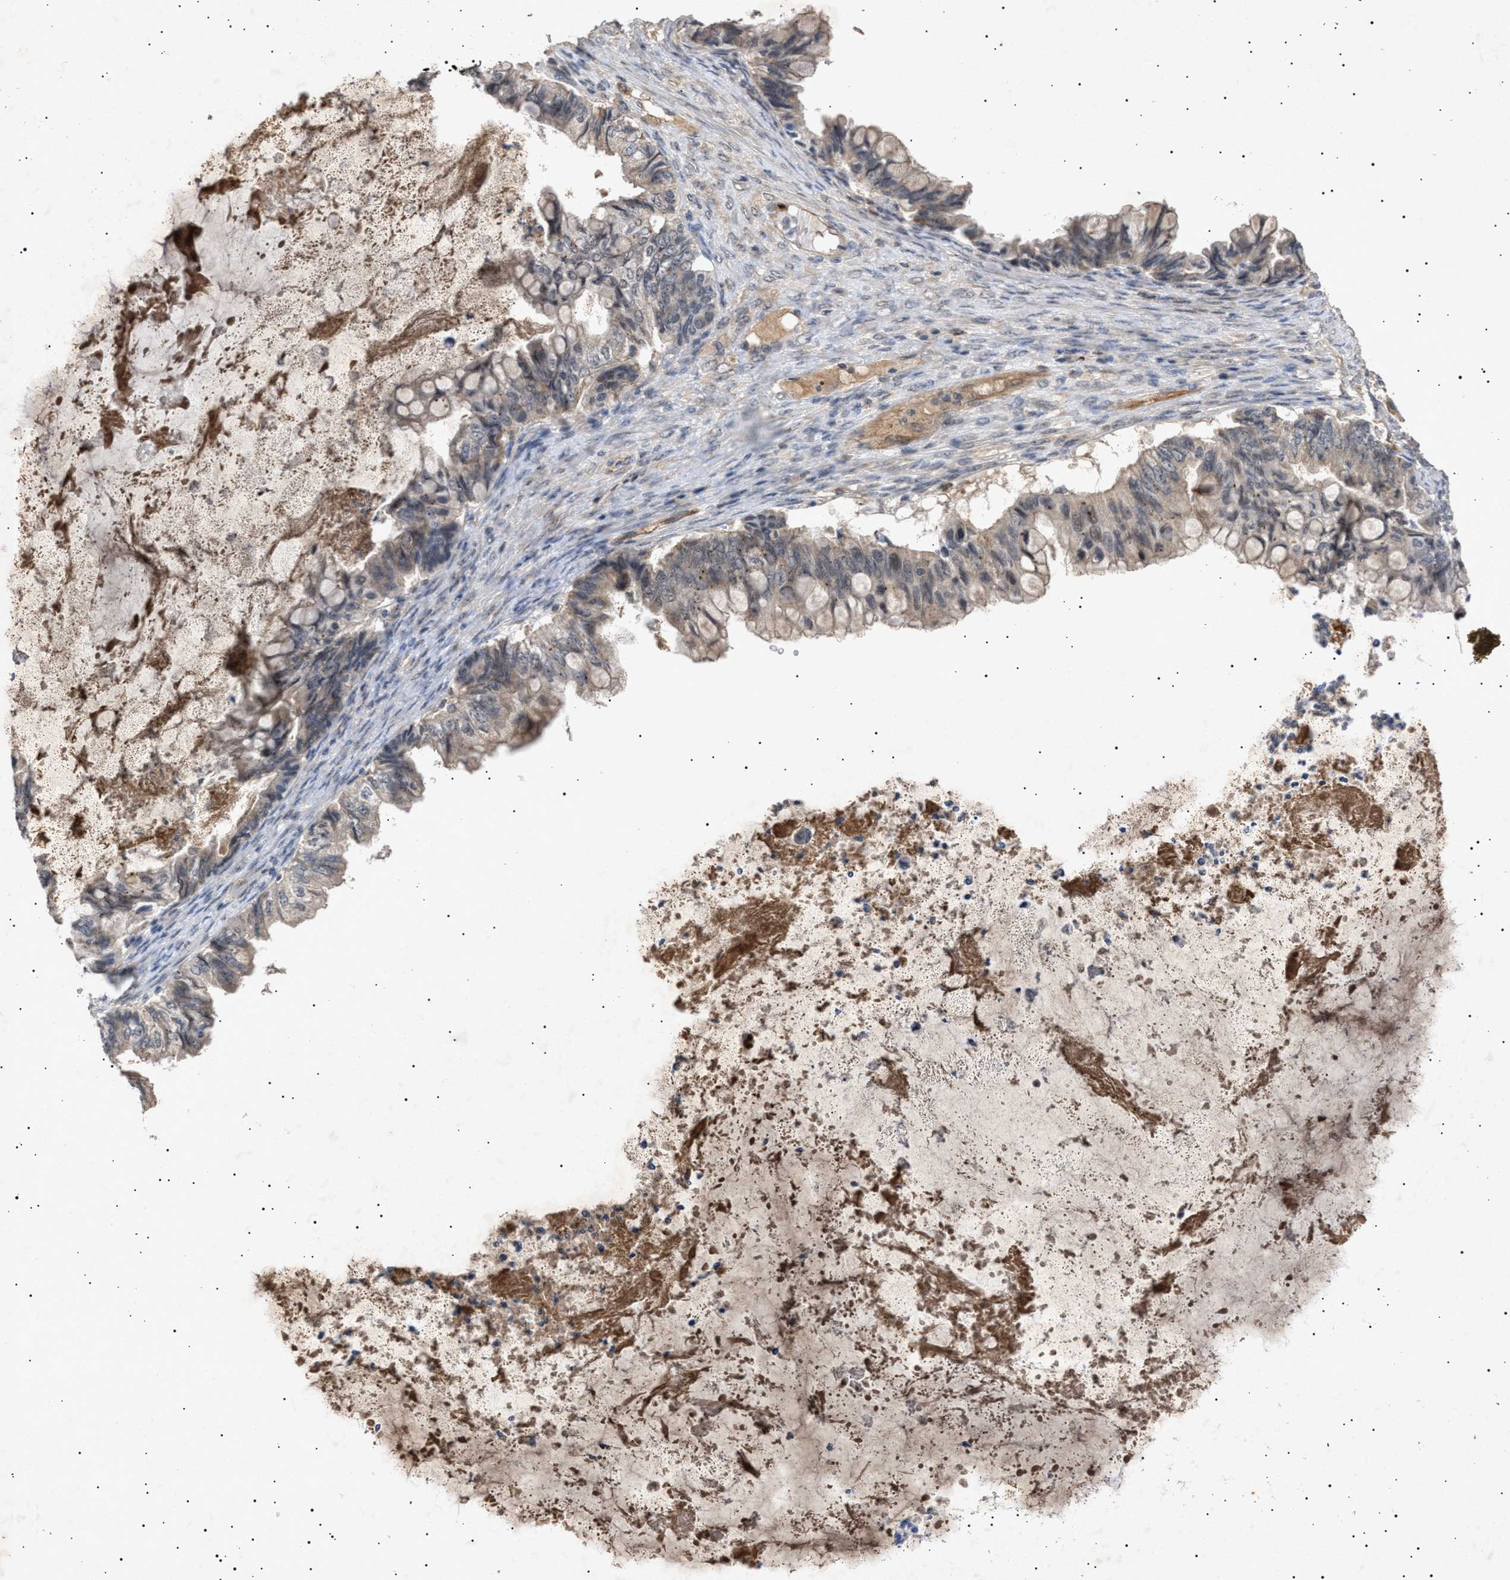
{"staining": {"intensity": "weak", "quantity": "25%-75%", "location": "cytoplasmic/membranous"}, "tissue": "ovarian cancer", "cell_type": "Tumor cells", "image_type": "cancer", "snomed": [{"axis": "morphology", "description": "Cystadenocarcinoma, mucinous, NOS"}, {"axis": "topography", "description": "Ovary"}], "caption": "An immunohistochemistry (IHC) photomicrograph of tumor tissue is shown. Protein staining in brown shows weak cytoplasmic/membranous positivity in ovarian cancer within tumor cells.", "gene": "SIRT5", "patient": {"sex": "female", "age": 80}}